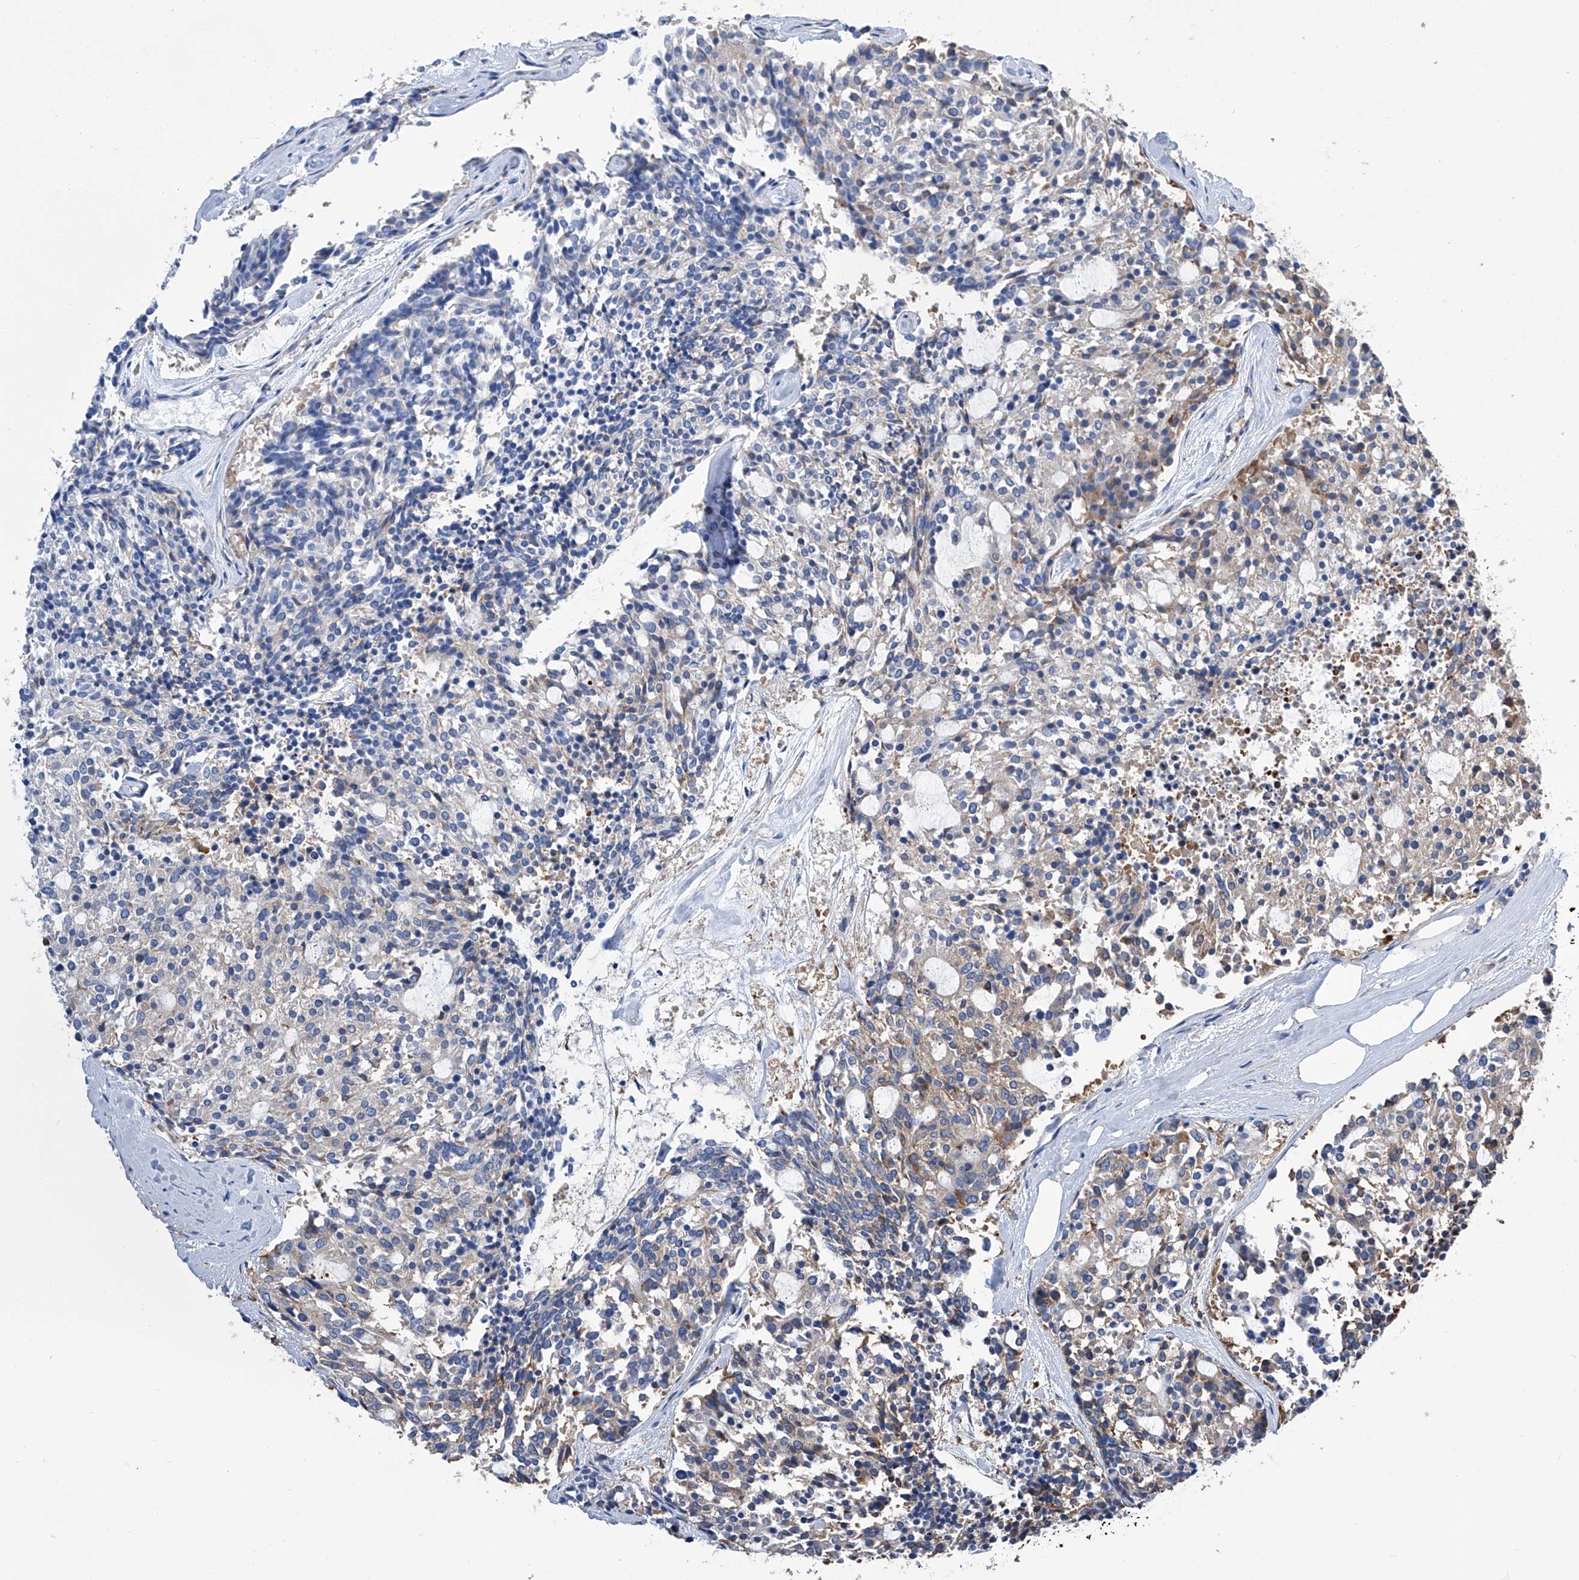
{"staining": {"intensity": "weak", "quantity": "<25%", "location": "cytoplasmic/membranous"}, "tissue": "carcinoid", "cell_type": "Tumor cells", "image_type": "cancer", "snomed": [{"axis": "morphology", "description": "Carcinoid, malignant, NOS"}, {"axis": "topography", "description": "Pancreas"}], "caption": "IHC of human malignant carcinoid exhibits no positivity in tumor cells.", "gene": "GPT", "patient": {"sex": "female", "age": 54}}